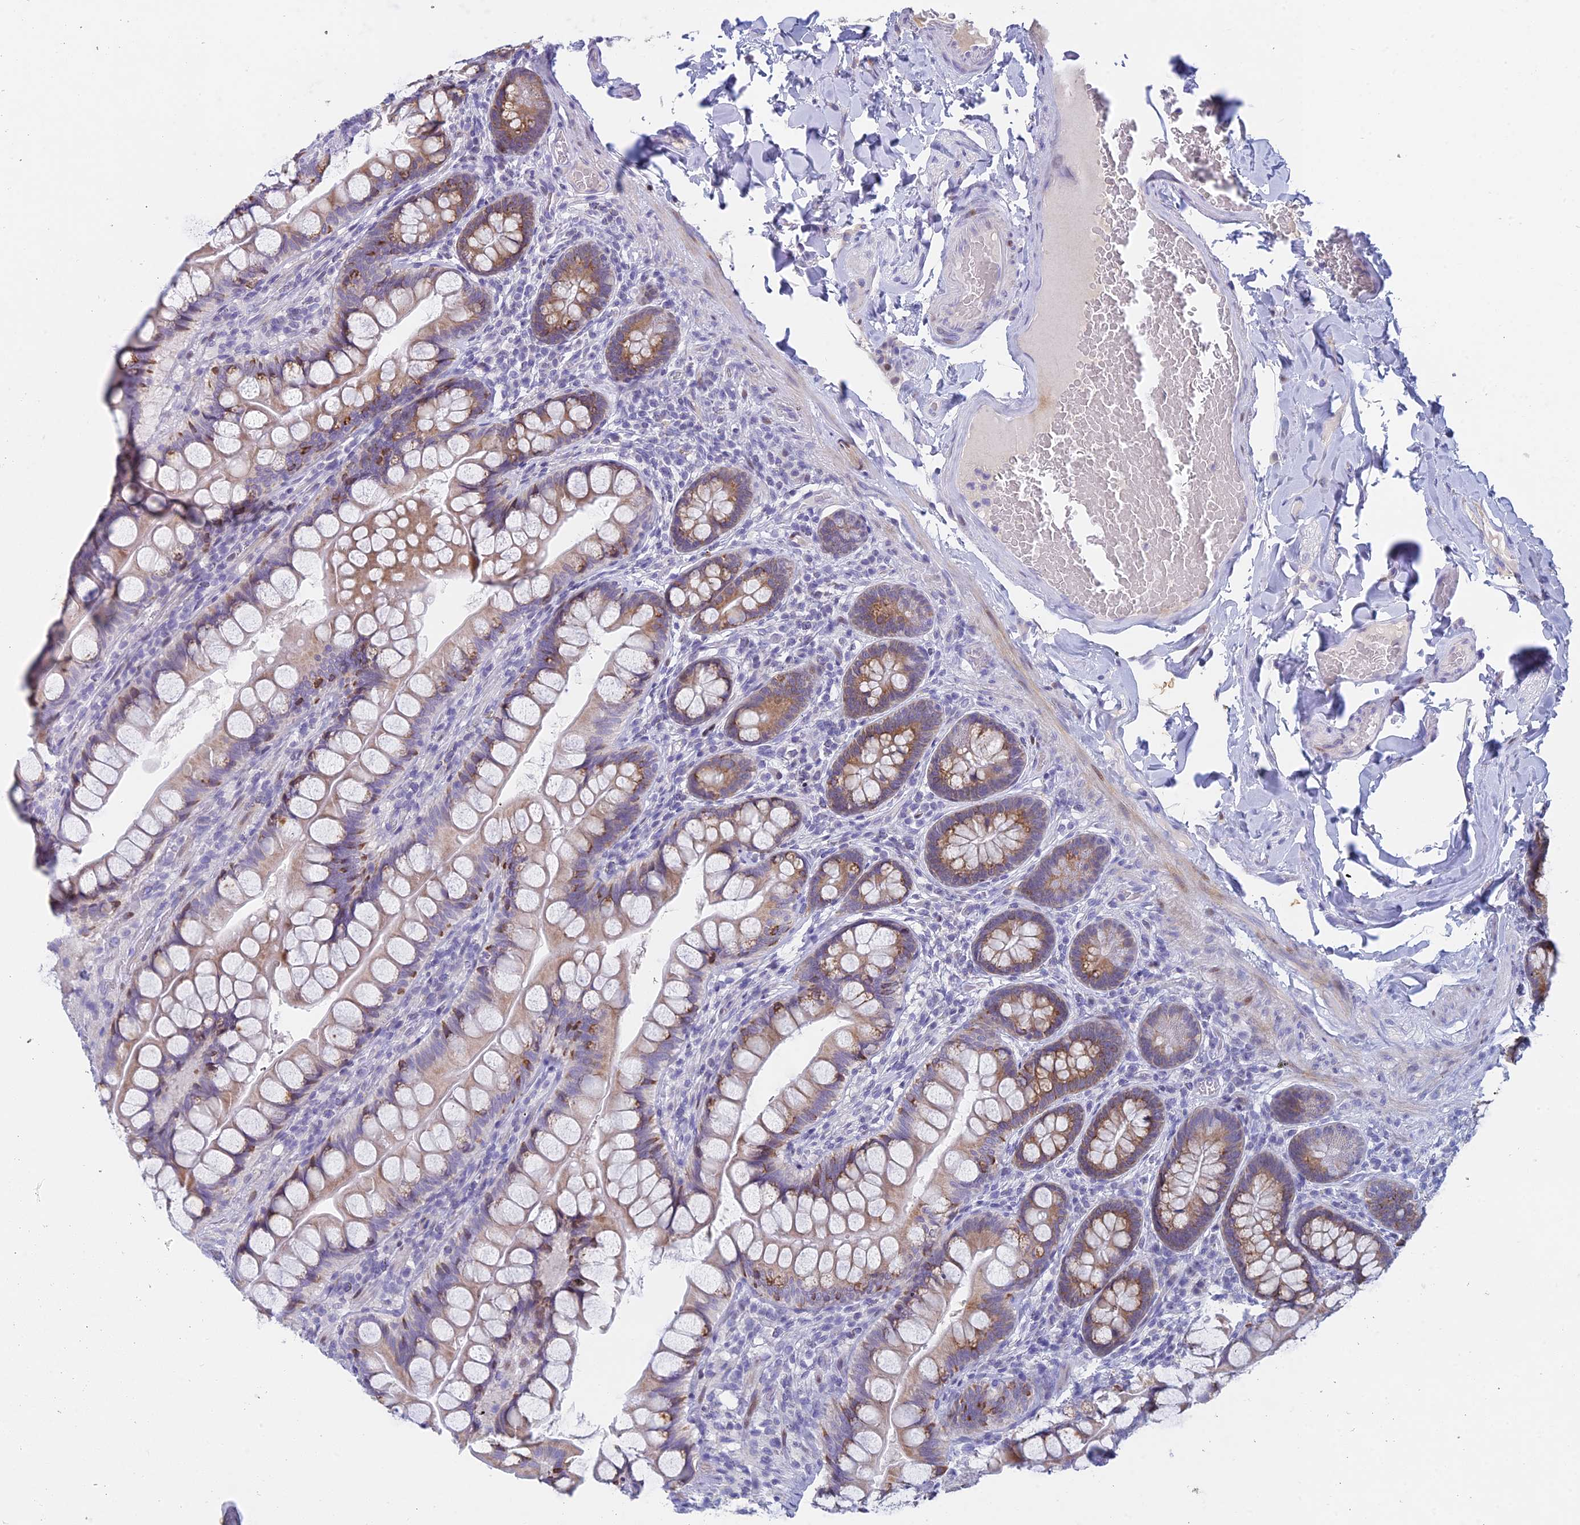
{"staining": {"intensity": "moderate", "quantity": "25%-75%", "location": "cytoplasmic/membranous"}, "tissue": "small intestine", "cell_type": "Glandular cells", "image_type": "normal", "snomed": [{"axis": "morphology", "description": "Normal tissue, NOS"}, {"axis": "topography", "description": "Small intestine"}], "caption": "A histopathology image of human small intestine stained for a protein displays moderate cytoplasmic/membranous brown staining in glandular cells. The protein is shown in brown color, while the nuclei are stained blue.", "gene": "REXO5", "patient": {"sex": "male", "age": 70}}